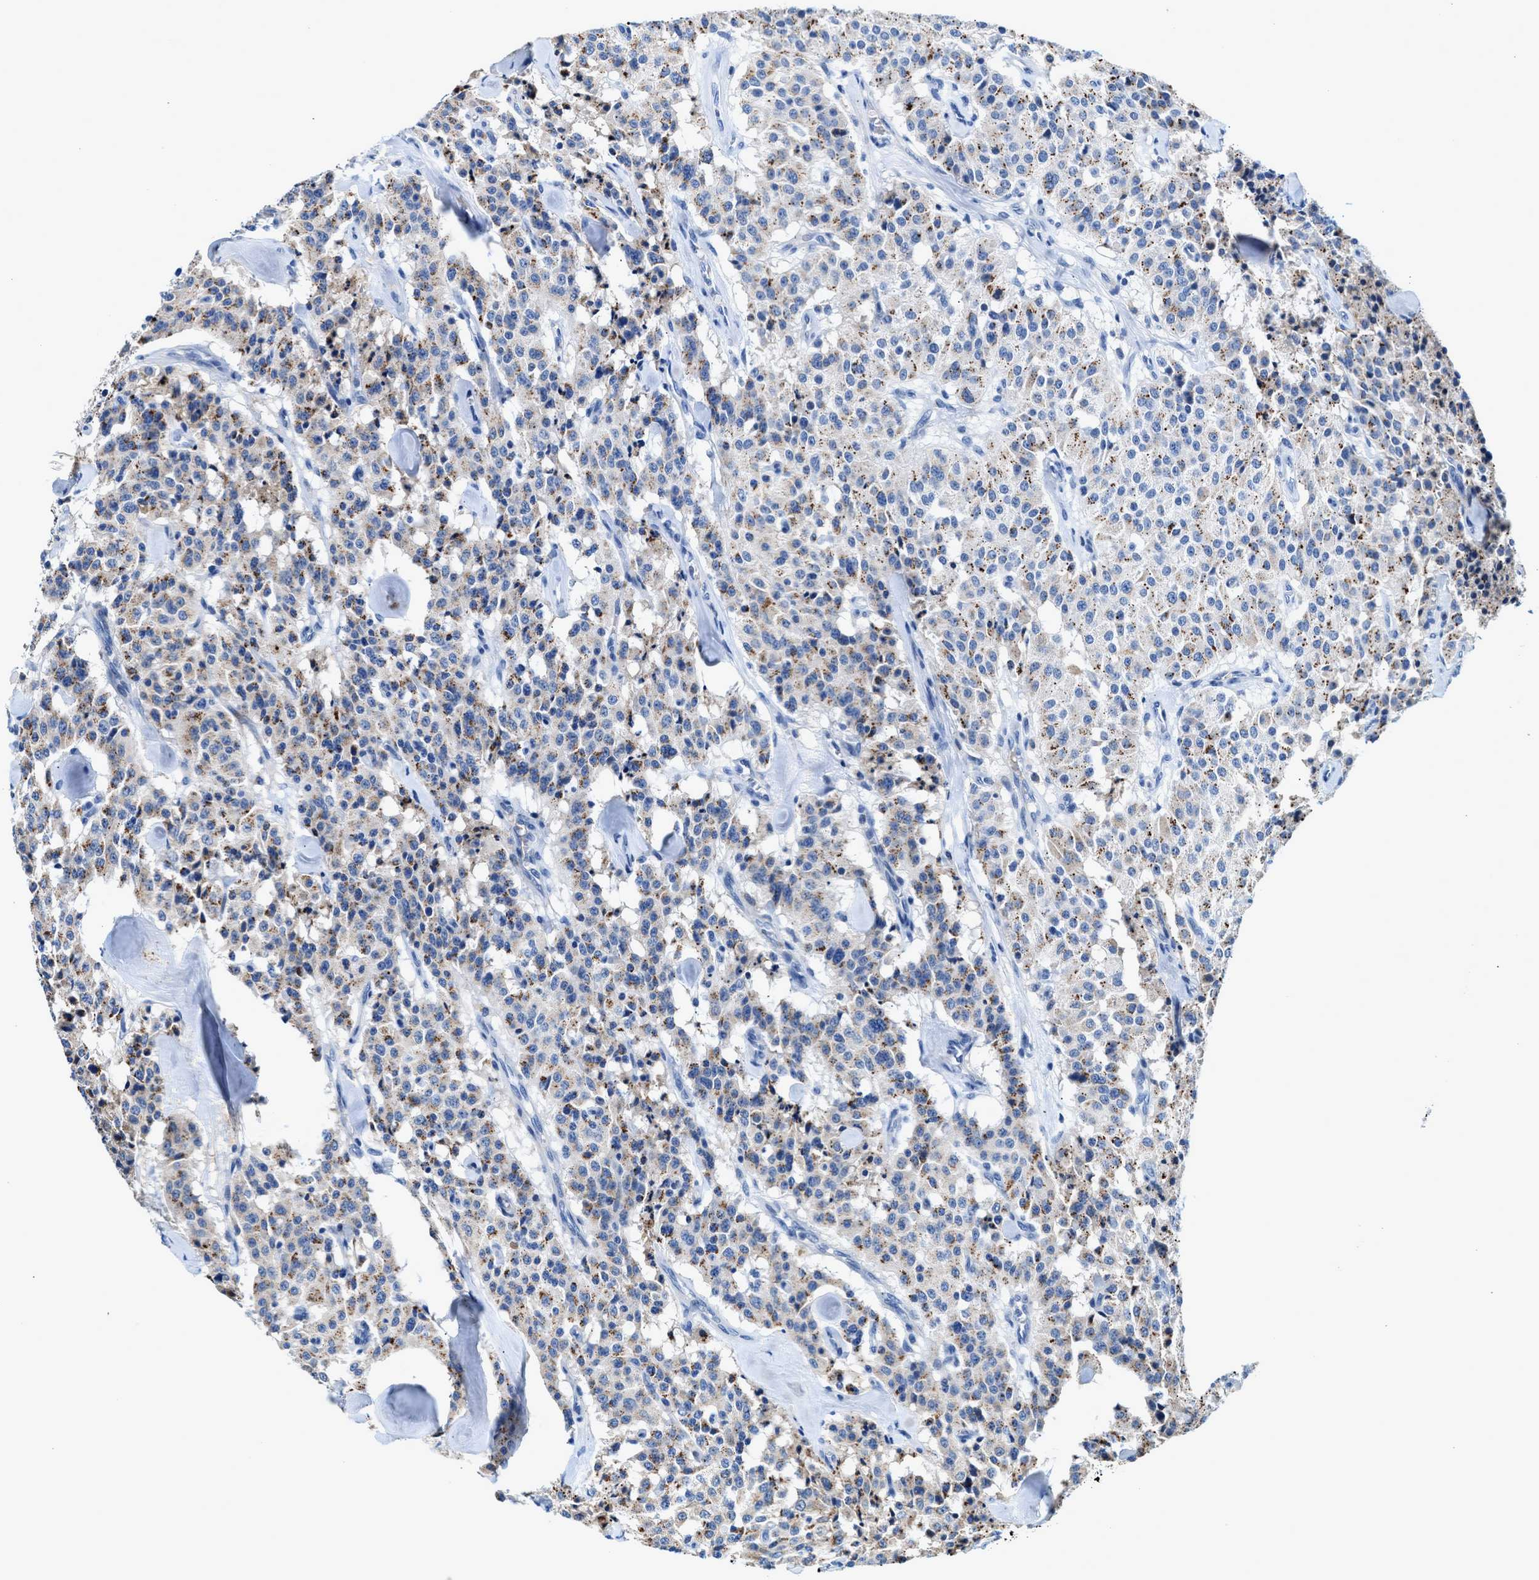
{"staining": {"intensity": "moderate", "quantity": "<25%", "location": "cytoplasmic/membranous"}, "tissue": "carcinoid", "cell_type": "Tumor cells", "image_type": "cancer", "snomed": [{"axis": "morphology", "description": "Carcinoid, malignant, NOS"}, {"axis": "topography", "description": "Lung"}], "caption": "Immunohistochemistry (IHC) (DAB (3,3'-diaminobenzidine)) staining of human carcinoid (malignant) reveals moderate cytoplasmic/membranous protein expression in approximately <25% of tumor cells.", "gene": "RWDD2B", "patient": {"sex": "male", "age": 30}}